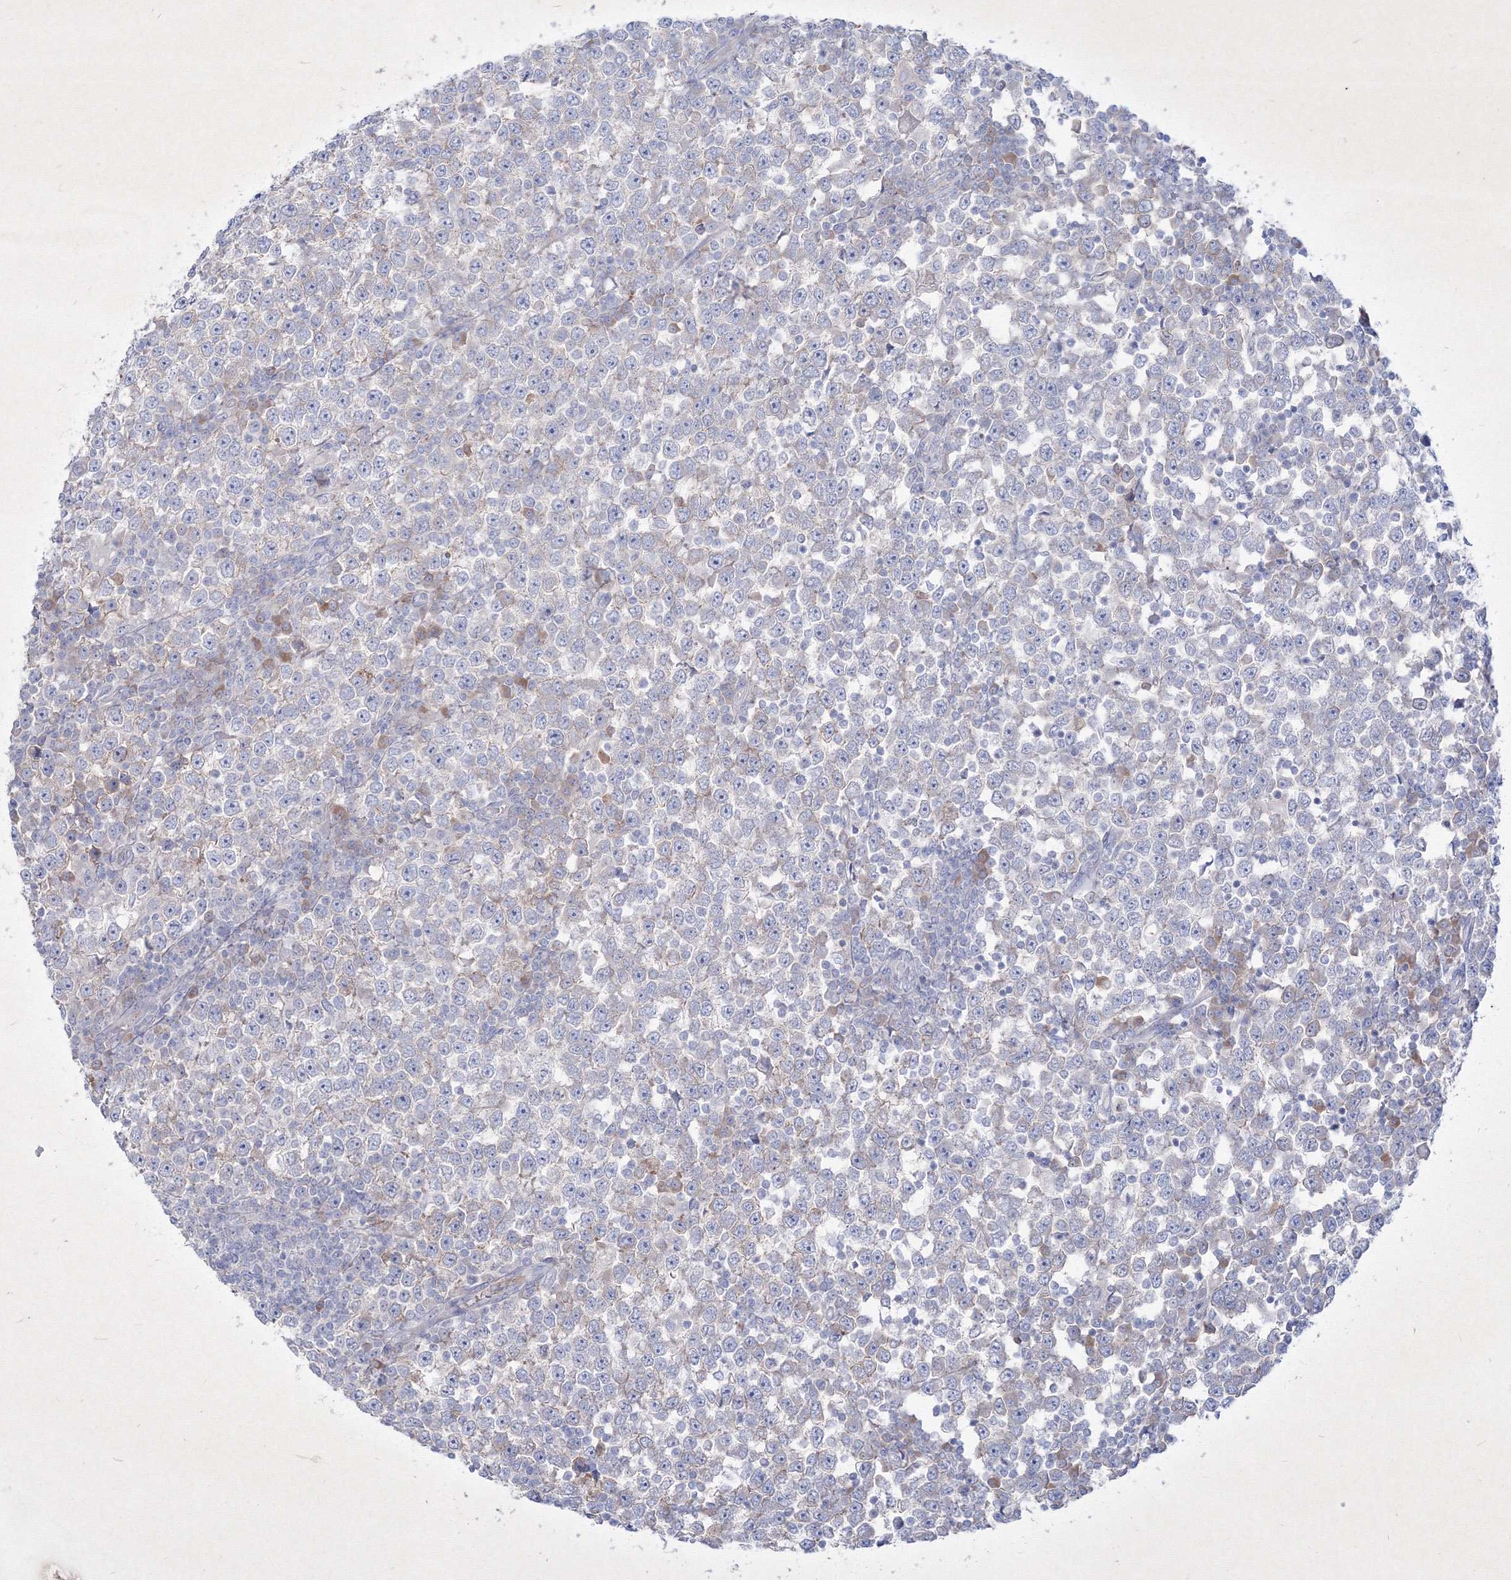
{"staining": {"intensity": "negative", "quantity": "none", "location": "none"}, "tissue": "testis cancer", "cell_type": "Tumor cells", "image_type": "cancer", "snomed": [{"axis": "morphology", "description": "Seminoma, NOS"}, {"axis": "topography", "description": "Testis"}], "caption": "Tumor cells are negative for brown protein staining in seminoma (testis).", "gene": "TMEM139", "patient": {"sex": "male", "age": 65}}